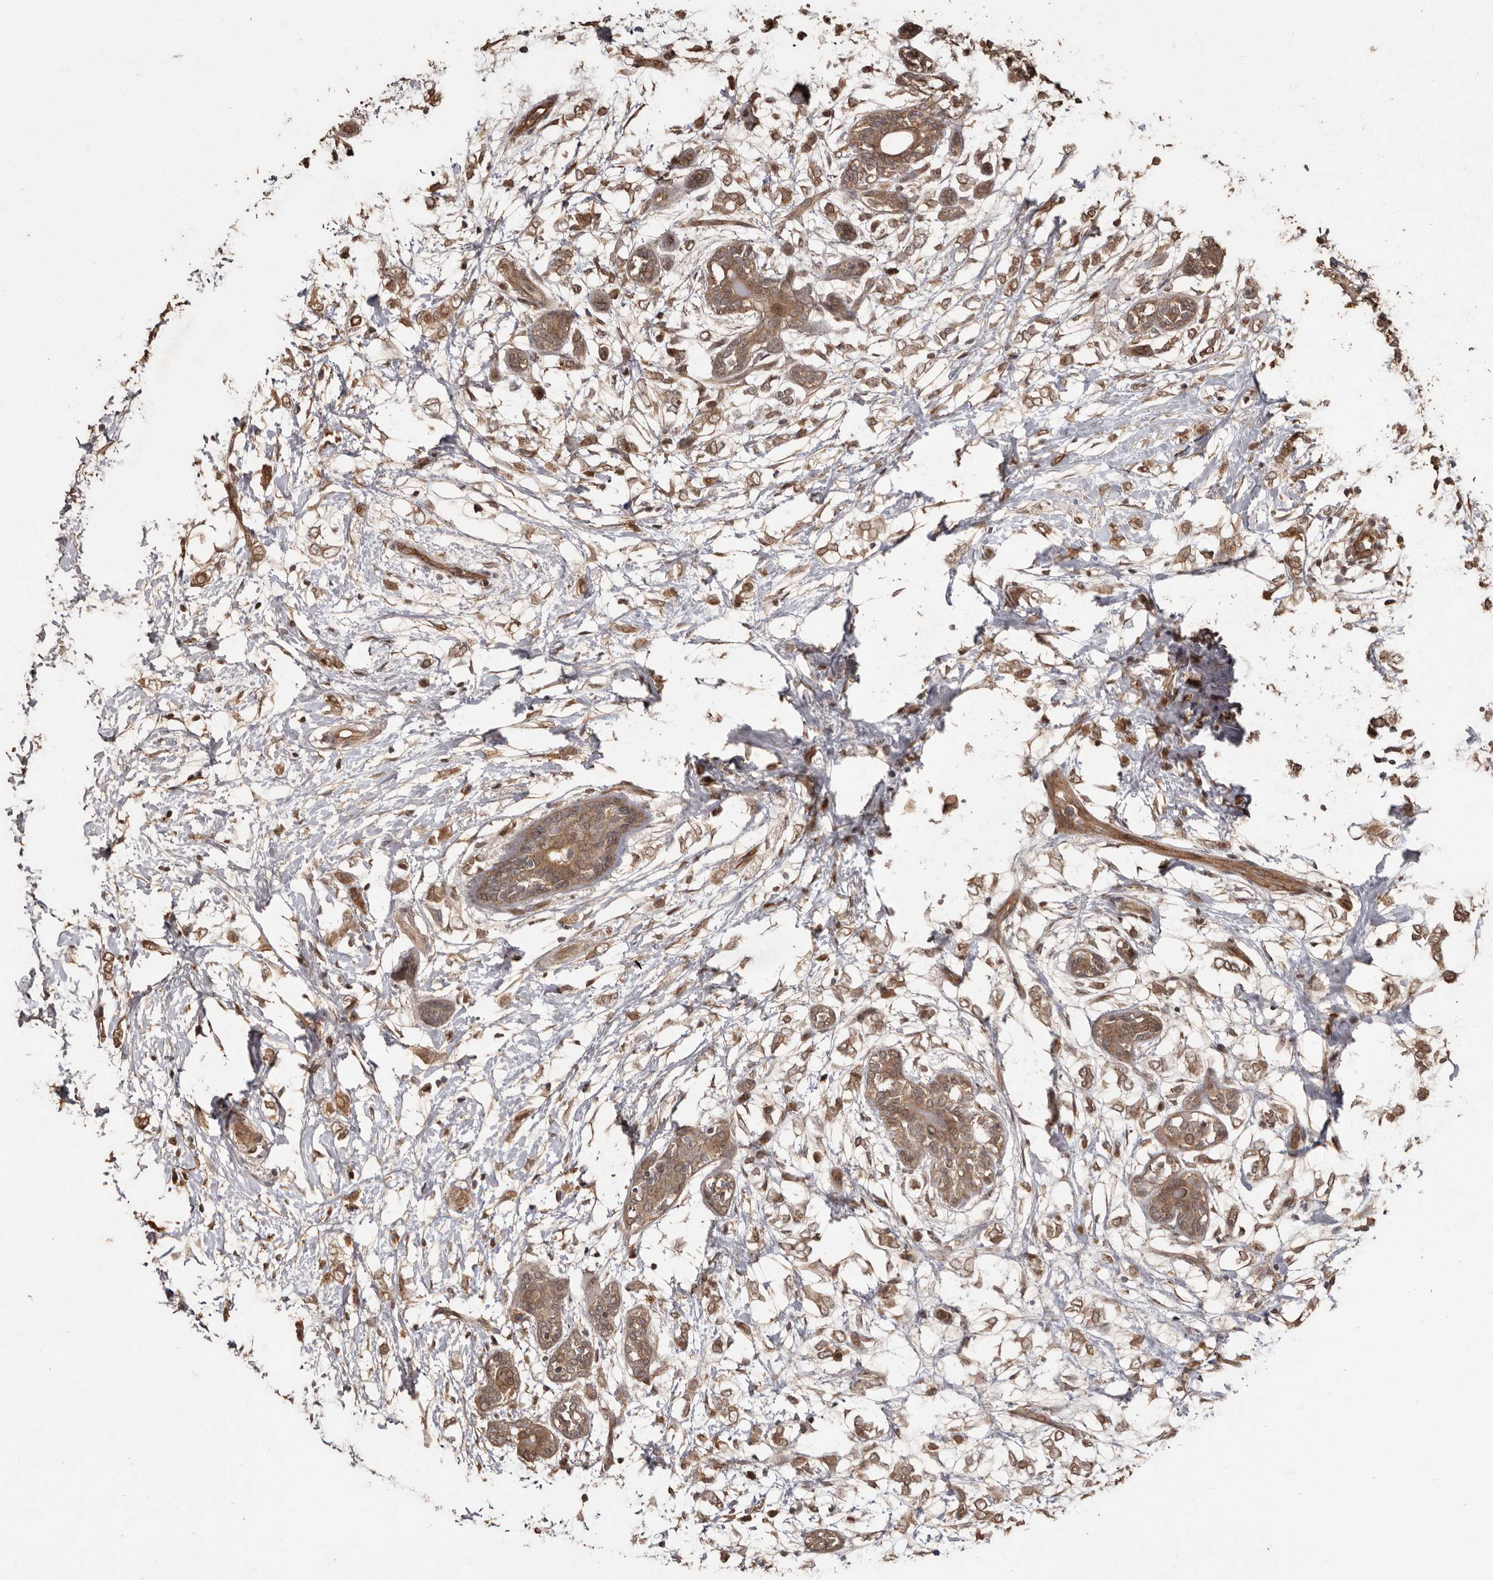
{"staining": {"intensity": "moderate", "quantity": ">75%", "location": "cytoplasmic/membranous"}, "tissue": "breast cancer", "cell_type": "Tumor cells", "image_type": "cancer", "snomed": [{"axis": "morphology", "description": "Normal tissue, NOS"}, {"axis": "morphology", "description": "Lobular carcinoma"}, {"axis": "topography", "description": "Breast"}], "caption": "Brown immunohistochemical staining in breast cancer (lobular carcinoma) displays moderate cytoplasmic/membranous positivity in approximately >75% of tumor cells.", "gene": "NUP43", "patient": {"sex": "female", "age": 47}}